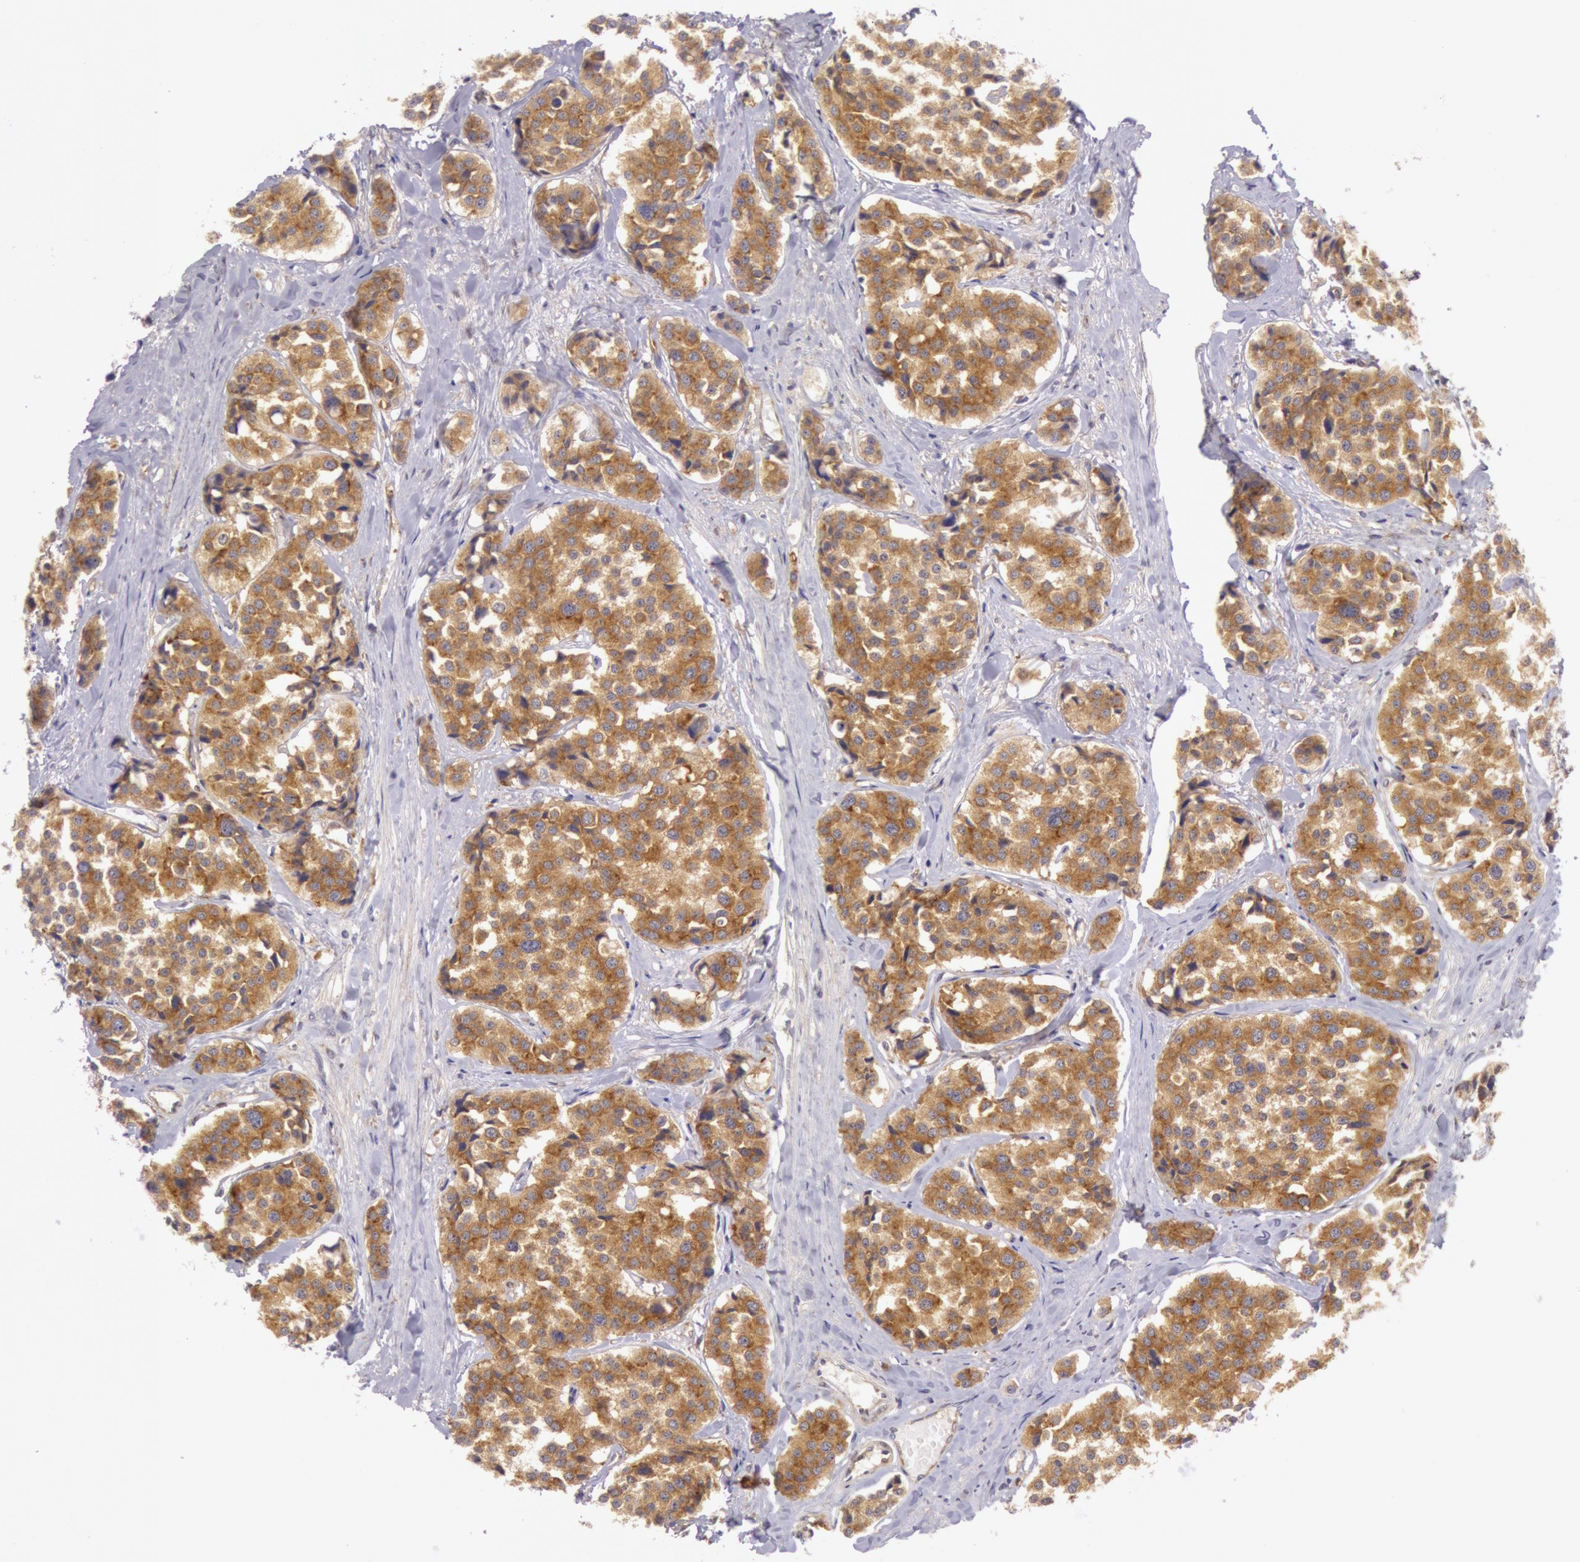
{"staining": {"intensity": "moderate", "quantity": ">75%", "location": "cytoplasmic/membranous"}, "tissue": "carcinoid", "cell_type": "Tumor cells", "image_type": "cancer", "snomed": [{"axis": "morphology", "description": "Carcinoid, malignant, NOS"}, {"axis": "topography", "description": "Small intestine"}], "caption": "This is an image of immunohistochemistry staining of carcinoid (malignant), which shows moderate positivity in the cytoplasmic/membranous of tumor cells.", "gene": "CHUK", "patient": {"sex": "male", "age": 60}}